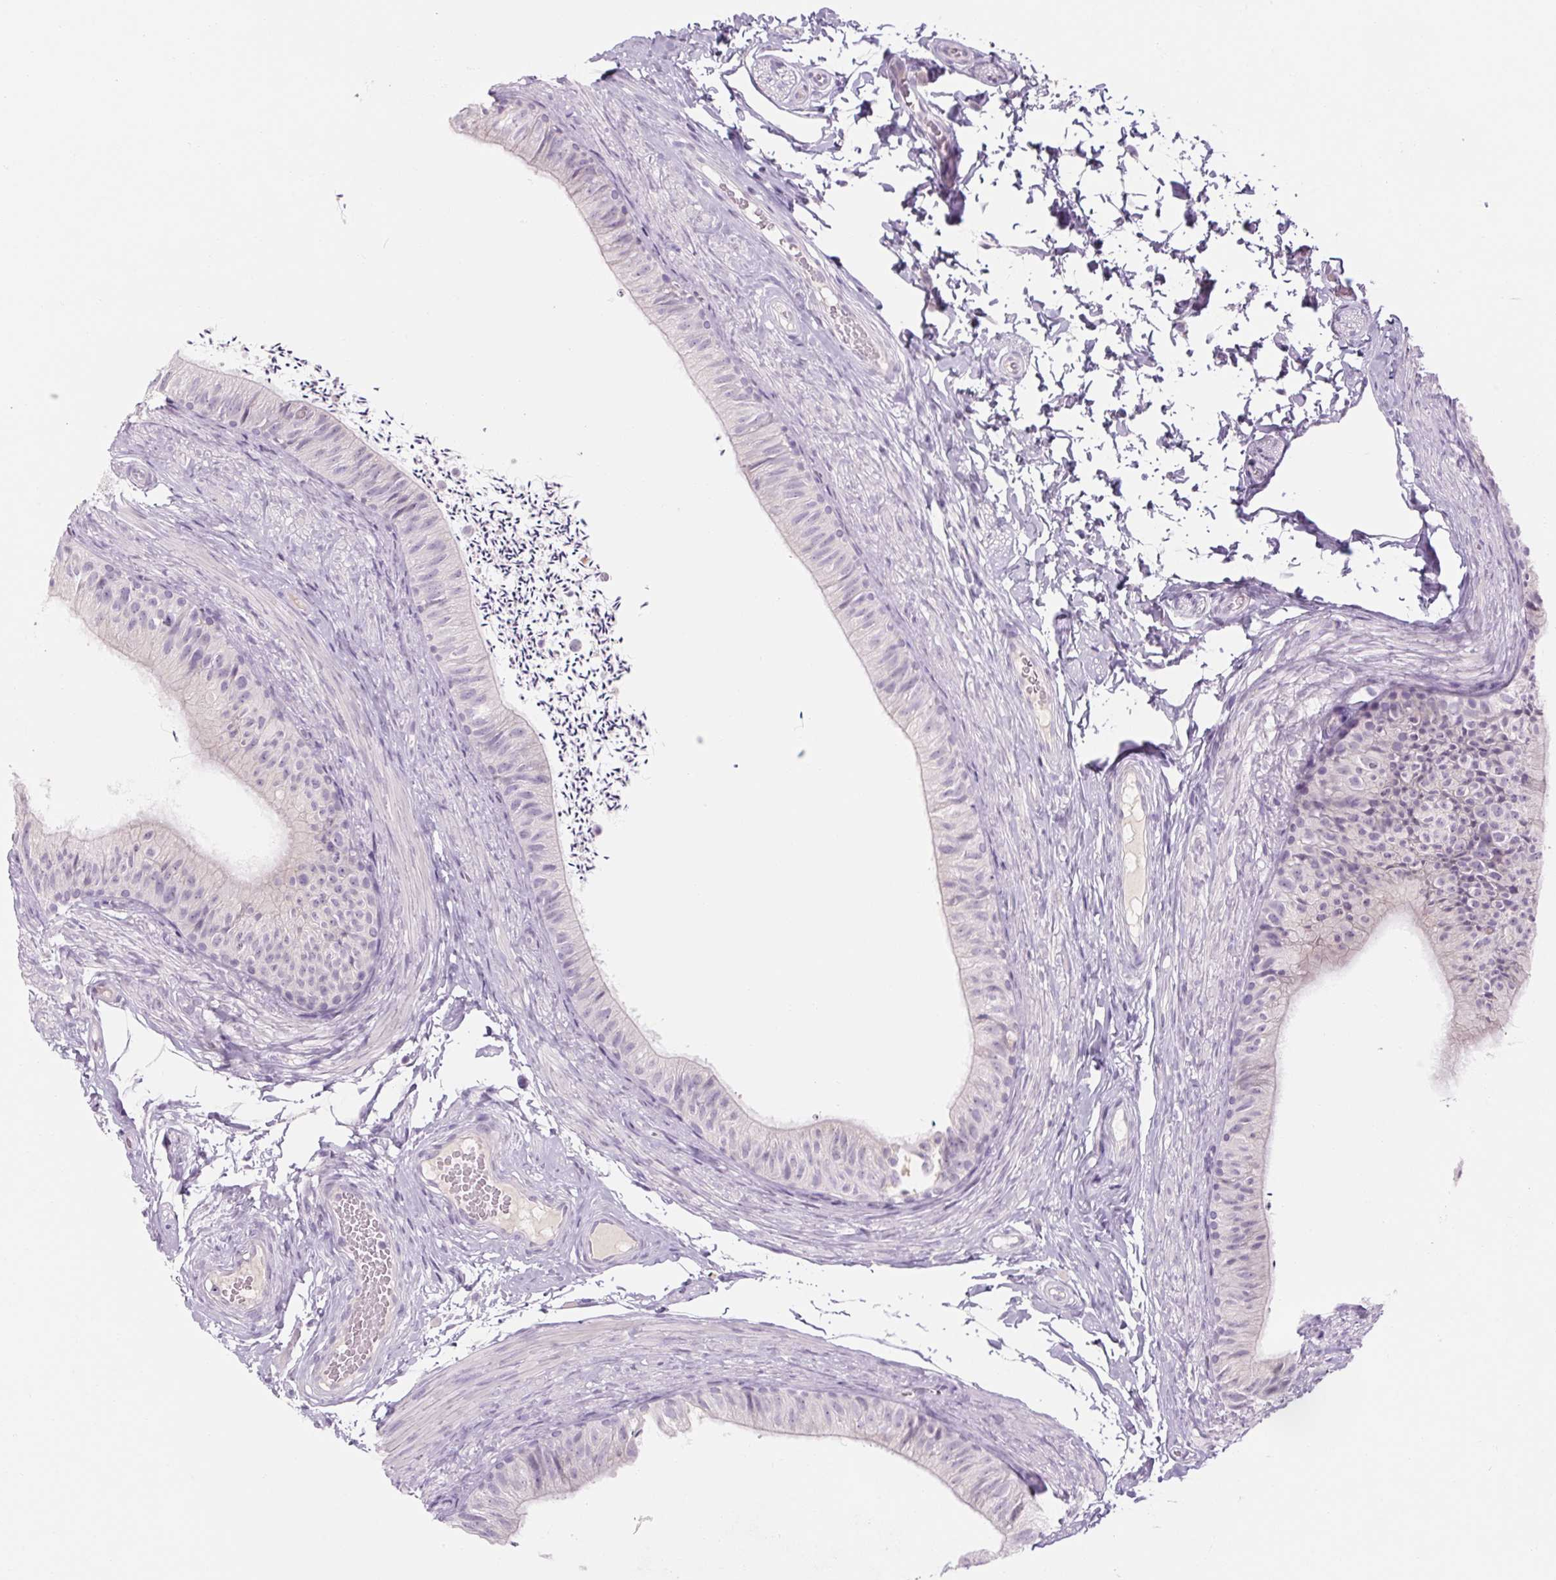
{"staining": {"intensity": "negative", "quantity": "none", "location": "none"}, "tissue": "epididymis", "cell_type": "Glandular cells", "image_type": "normal", "snomed": [{"axis": "morphology", "description": "Normal tissue, NOS"}, {"axis": "topography", "description": "Epididymis, spermatic cord, NOS"}, {"axis": "topography", "description": "Epididymis"}, {"axis": "topography", "description": "Peripheral nerve tissue"}], "caption": "Glandular cells are negative for brown protein staining in normal epididymis. Brightfield microscopy of immunohistochemistry (IHC) stained with DAB (brown) and hematoxylin (blue), captured at high magnification.", "gene": "RPTN", "patient": {"sex": "male", "age": 29}}